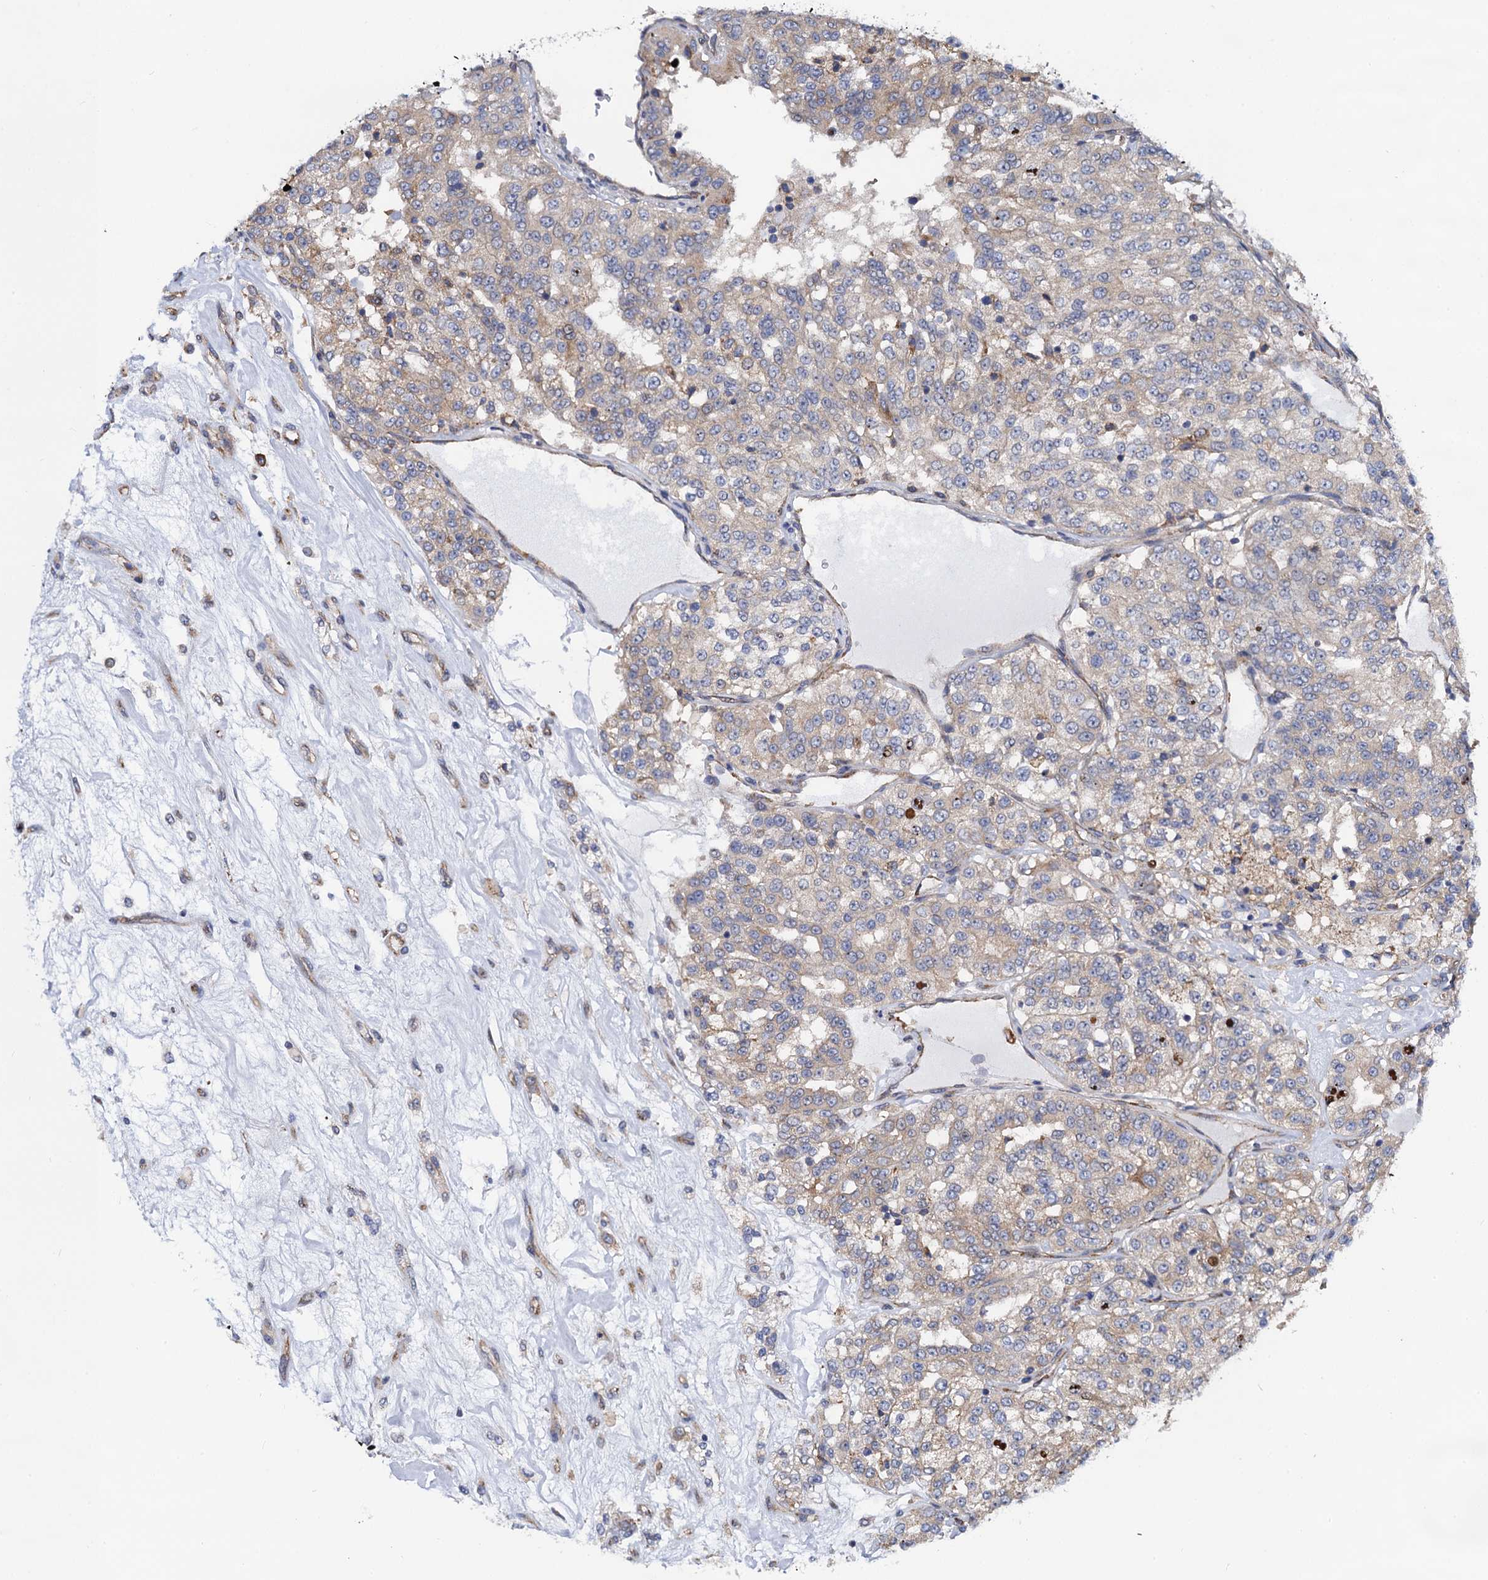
{"staining": {"intensity": "weak", "quantity": "25%-75%", "location": "cytoplasmic/membranous"}, "tissue": "renal cancer", "cell_type": "Tumor cells", "image_type": "cancer", "snomed": [{"axis": "morphology", "description": "Adenocarcinoma, NOS"}, {"axis": "topography", "description": "Kidney"}], "caption": "Protein expression analysis of human renal cancer (adenocarcinoma) reveals weak cytoplasmic/membranous staining in approximately 25%-75% of tumor cells.", "gene": "PGLS", "patient": {"sex": "female", "age": 63}}